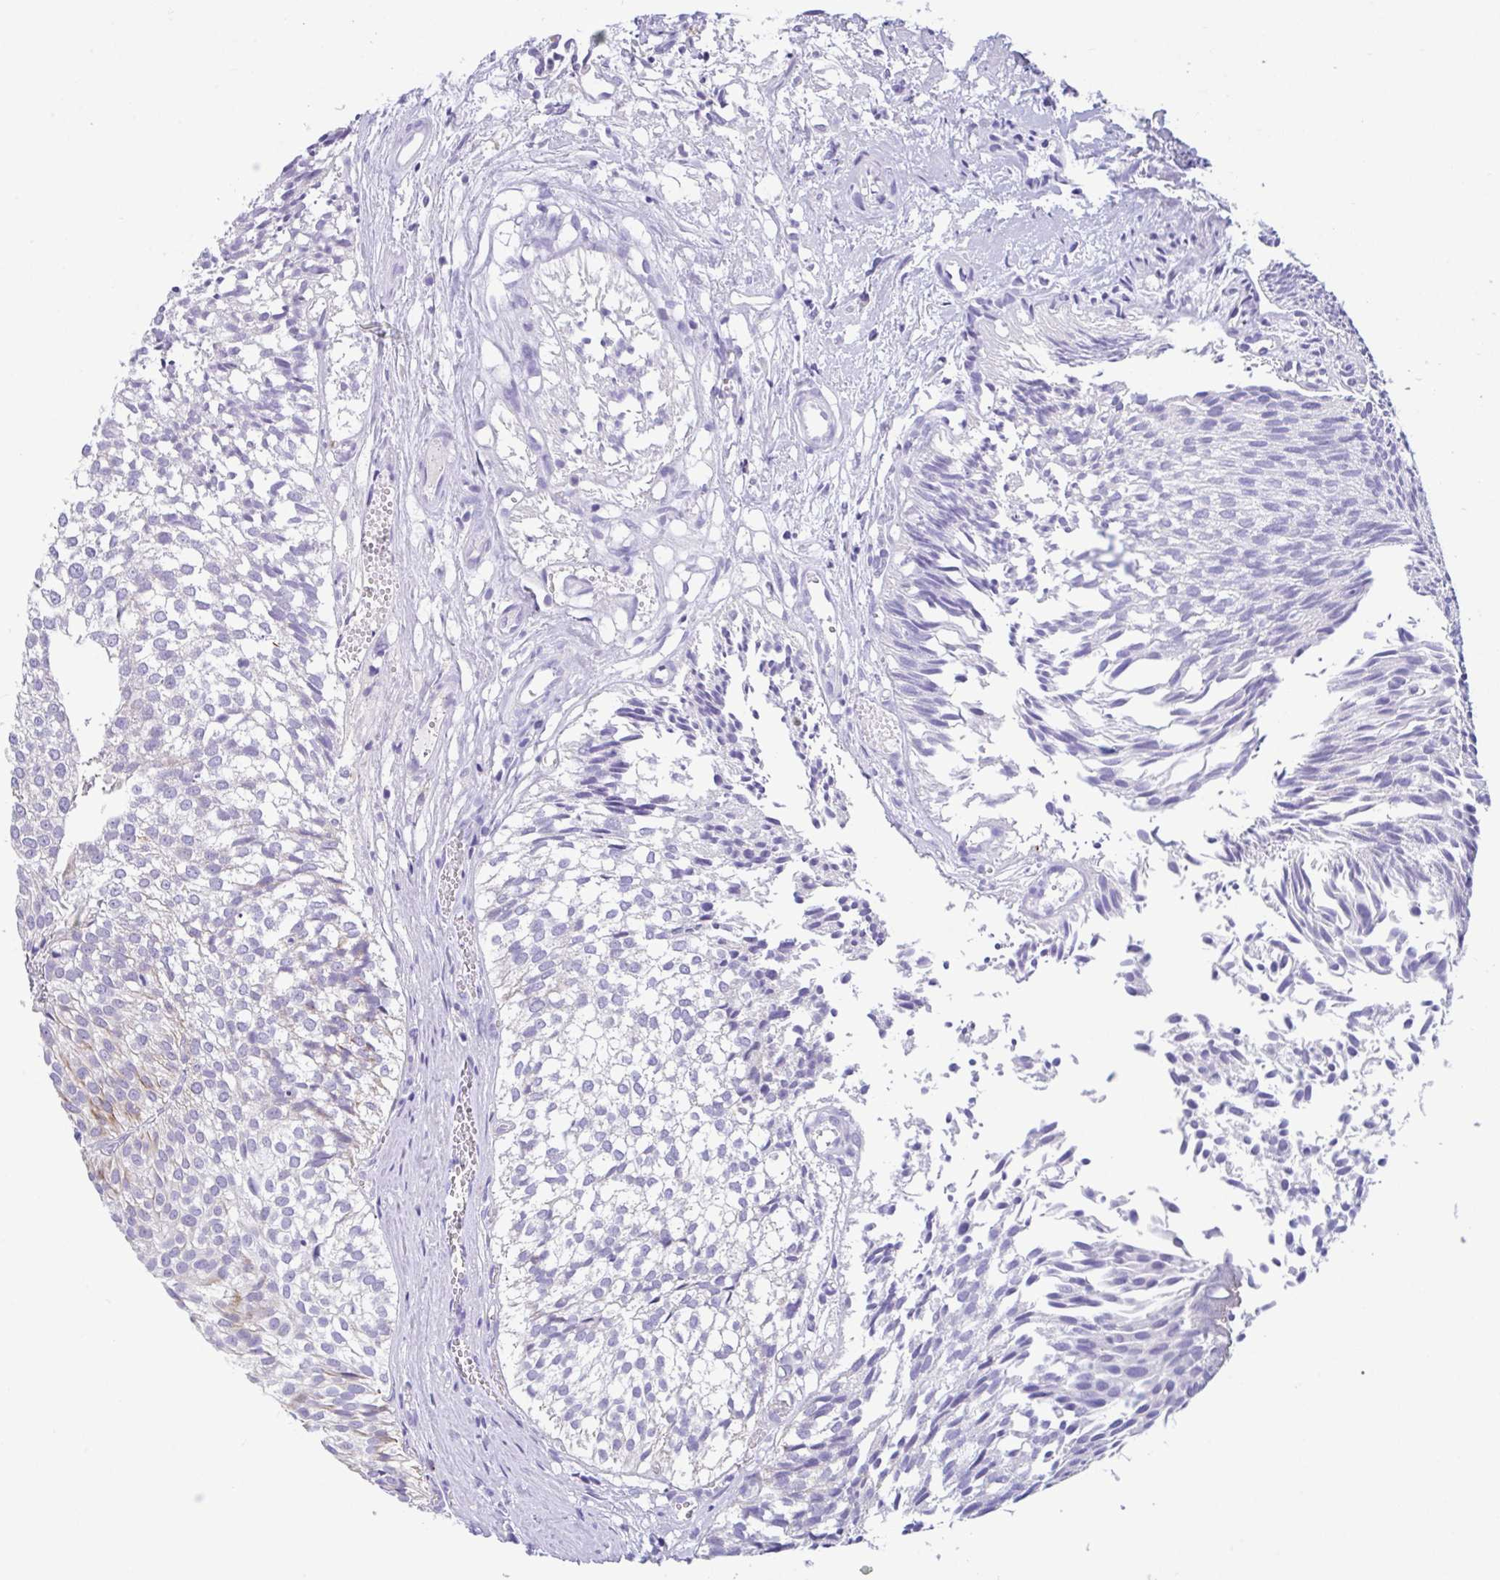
{"staining": {"intensity": "moderate", "quantity": "<25%", "location": "cytoplasmic/membranous"}, "tissue": "urothelial cancer", "cell_type": "Tumor cells", "image_type": "cancer", "snomed": [{"axis": "morphology", "description": "Urothelial carcinoma, Low grade"}, {"axis": "topography", "description": "Urinary bladder"}], "caption": "Immunohistochemistry (IHC) photomicrograph of neoplastic tissue: urothelial cancer stained using immunohistochemistry demonstrates low levels of moderate protein expression localized specifically in the cytoplasmic/membranous of tumor cells, appearing as a cytoplasmic/membranous brown color.", "gene": "FBXL20", "patient": {"sex": "male", "age": 91}}